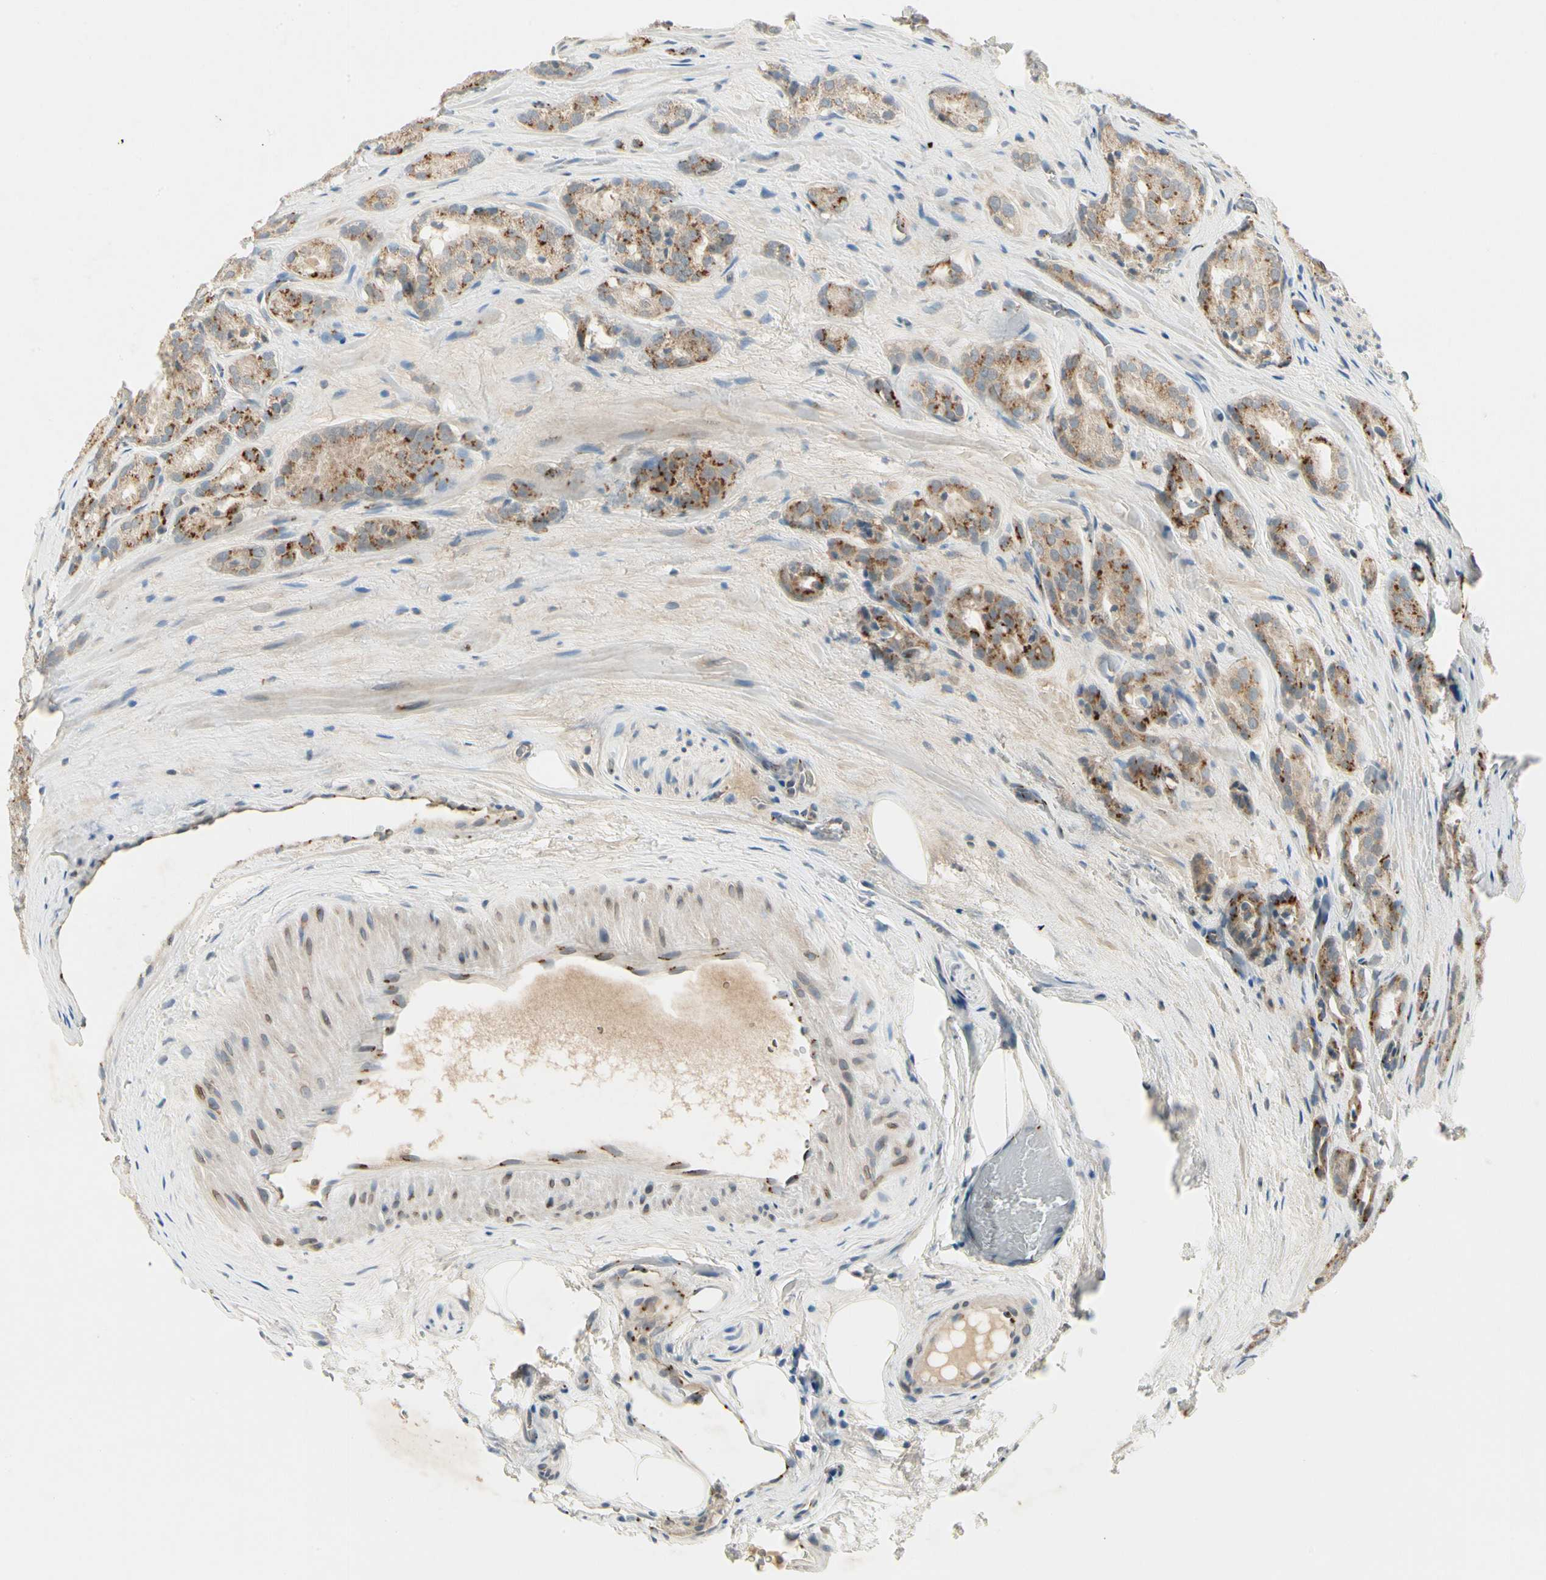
{"staining": {"intensity": "moderate", "quantity": "25%-75%", "location": "cytoplasmic/membranous"}, "tissue": "prostate cancer", "cell_type": "Tumor cells", "image_type": "cancer", "snomed": [{"axis": "morphology", "description": "Adenocarcinoma, High grade"}, {"axis": "topography", "description": "Prostate"}], "caption": "IHC staining of prostate high-grade adenocarcinoma, which reveals medium levels of moderate cytoplasmic/membranous positivity in approximately 25%-75% of tumor cells indicating moderate cytoplasmic/membranous protein positivity. The staining was performed using DAB (brown) for protein detection and nuclei were counterstained in hematoxylin (blue).", "gene": "MANSC1", "patient": {"sex": "male", "age": 64}}